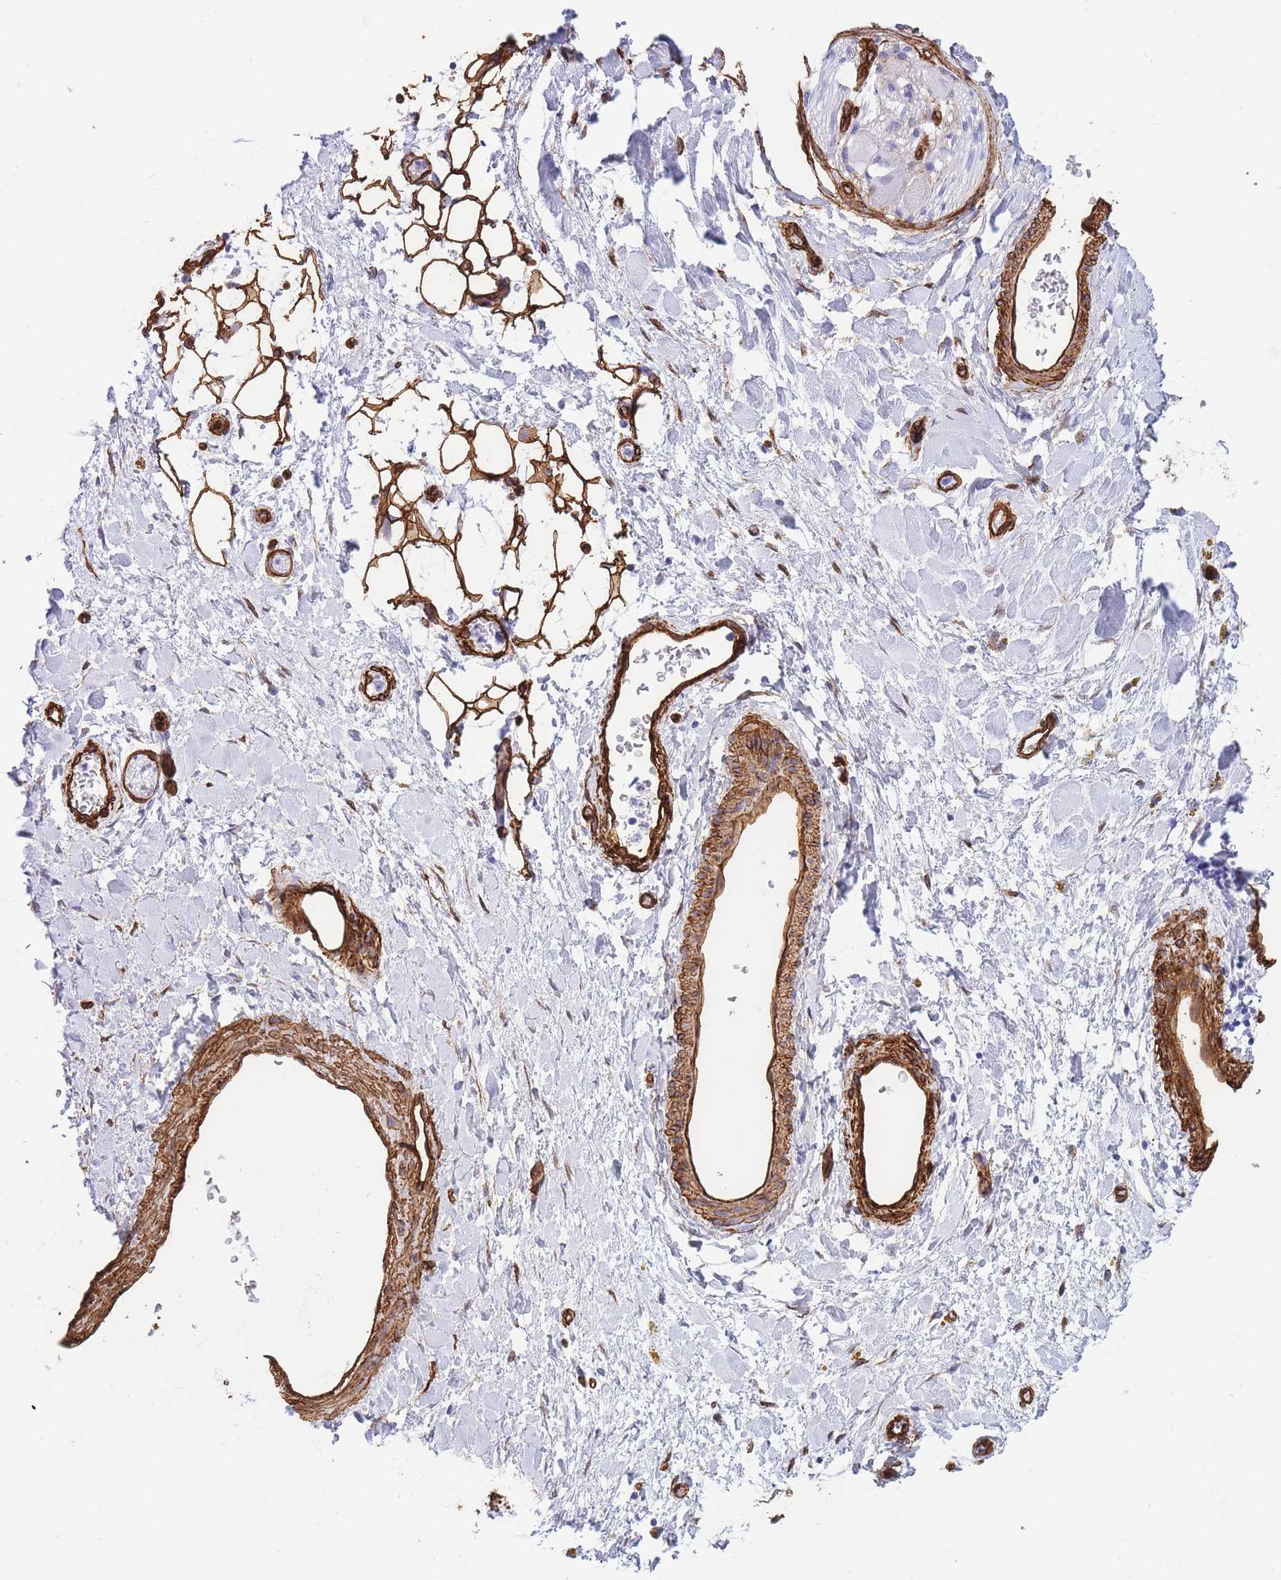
{"staining": {"intensity": "strong", "quantity": ">75%", "location": "cytoplasmic/membranous"}, "tissue": "adipose tissue", "cell_type": "Adipocytes", "image_type": "normal", "snomed": [{"axis": "morphology", "description": "Normal tissue, NOS"}, {"axis": "topography", "description": "Kidney"}, {"axis": "topography", "description": "Peripheral nerve tissue"}], "caption": "There is high levels of strong cytoplasmic/membranous positivity in adipocytes of unremarkable adipose tissue, as demonstrated by immunohistochemical staining (brown color).", "gene": "CAVIN1", "patient": {"sex": "male", "age": 7}}